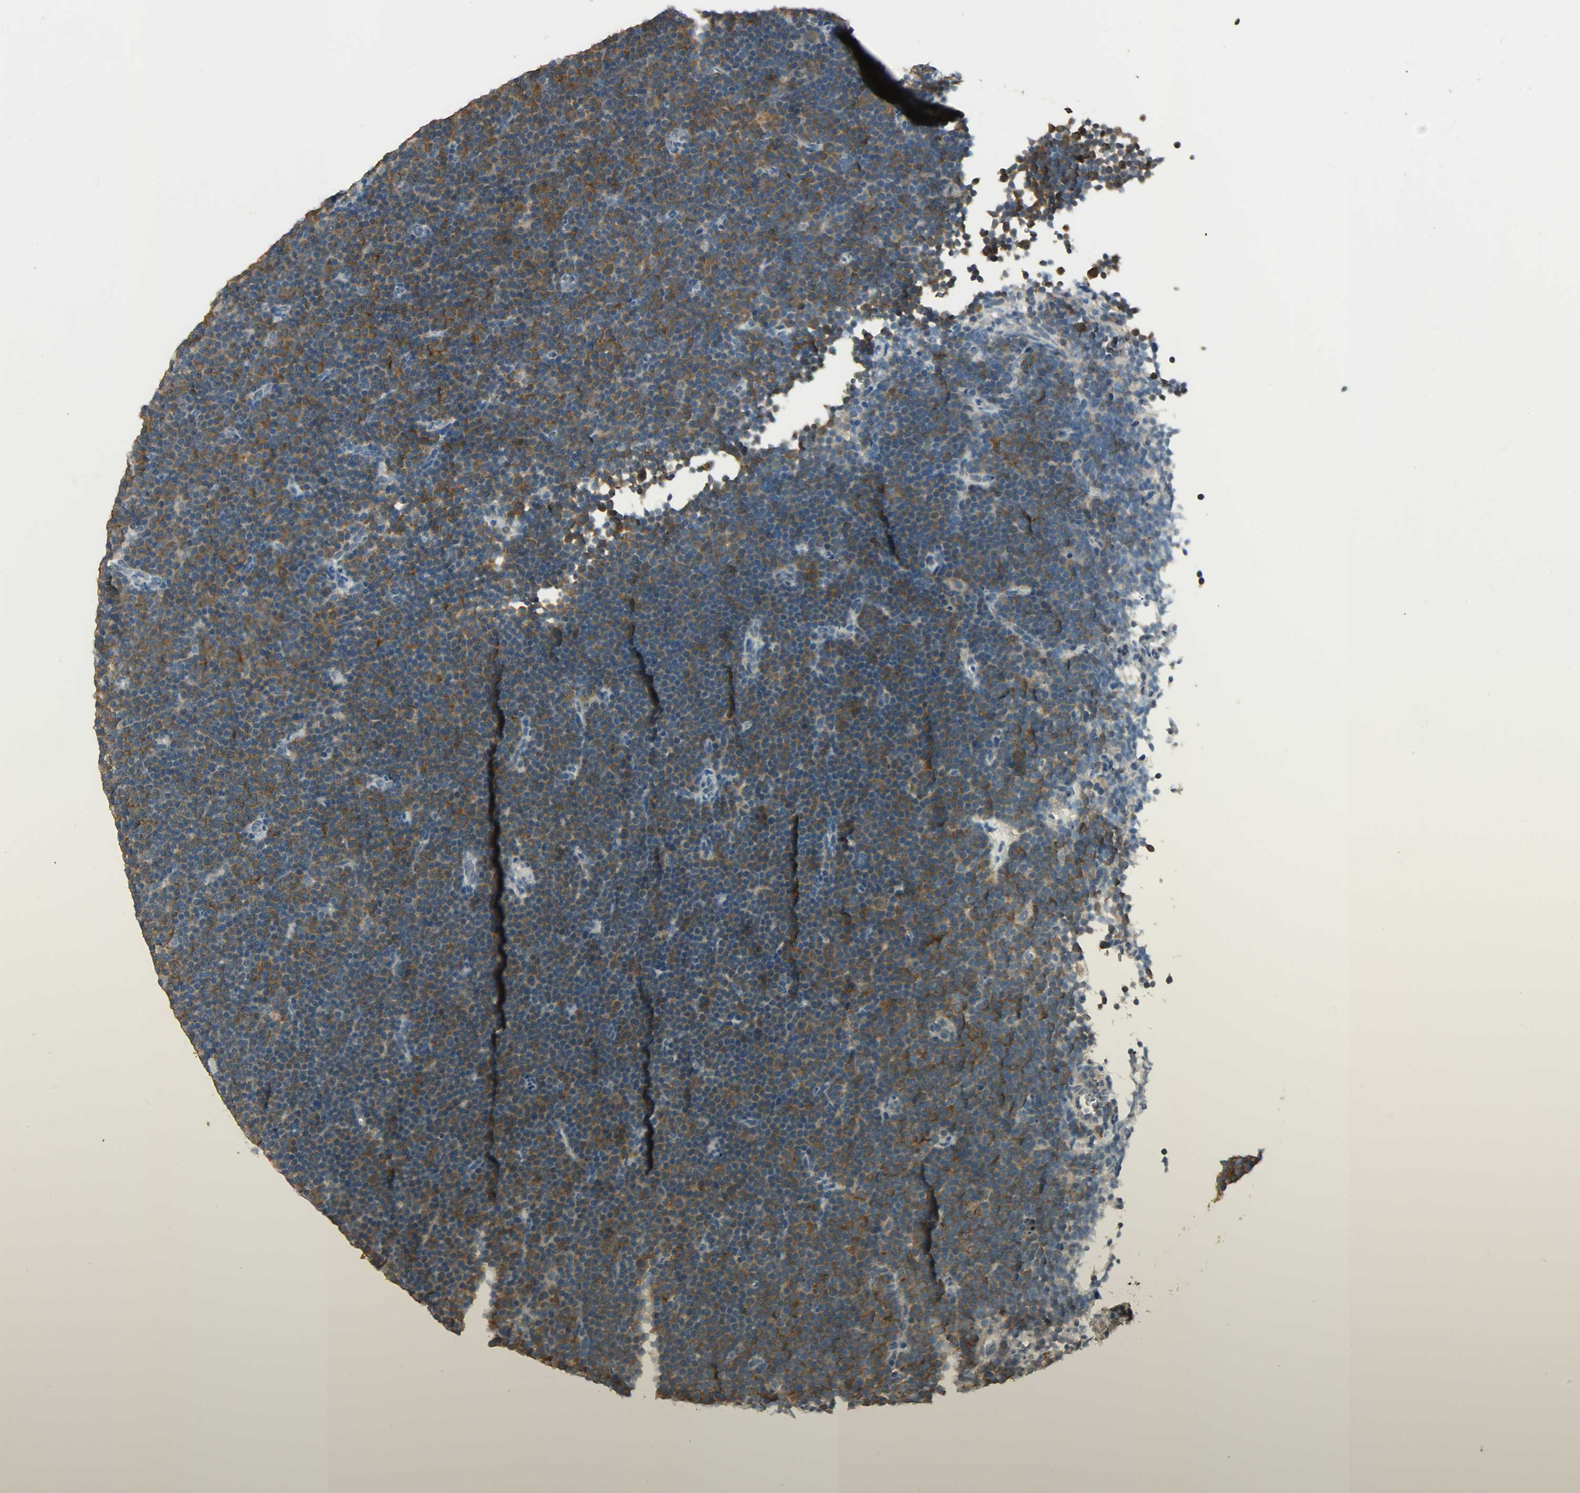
{"staining": {"intensity": "moderate", "quantity": "25%-75%", "location": "cytoplasmic/membranous"}, "tissue": "lymphoma", "cell_type": "Tumor cells", "image_type": "cancer", "snomed": [{"axis": "morphology", "description": "Malignant lymphoma, non-Hodgkin's type, Low grade"}, {"axis": "topography", "description": "Lymph node"}], "caption": "Malignant lymphoma, non-Hodgkin's type (low-grade) stained for a protein displays moderate cytoplasmic/membranous positivity in tumor cells.", "gene": "PRMT5", "patient": {"sex": "female", "age": 67}}